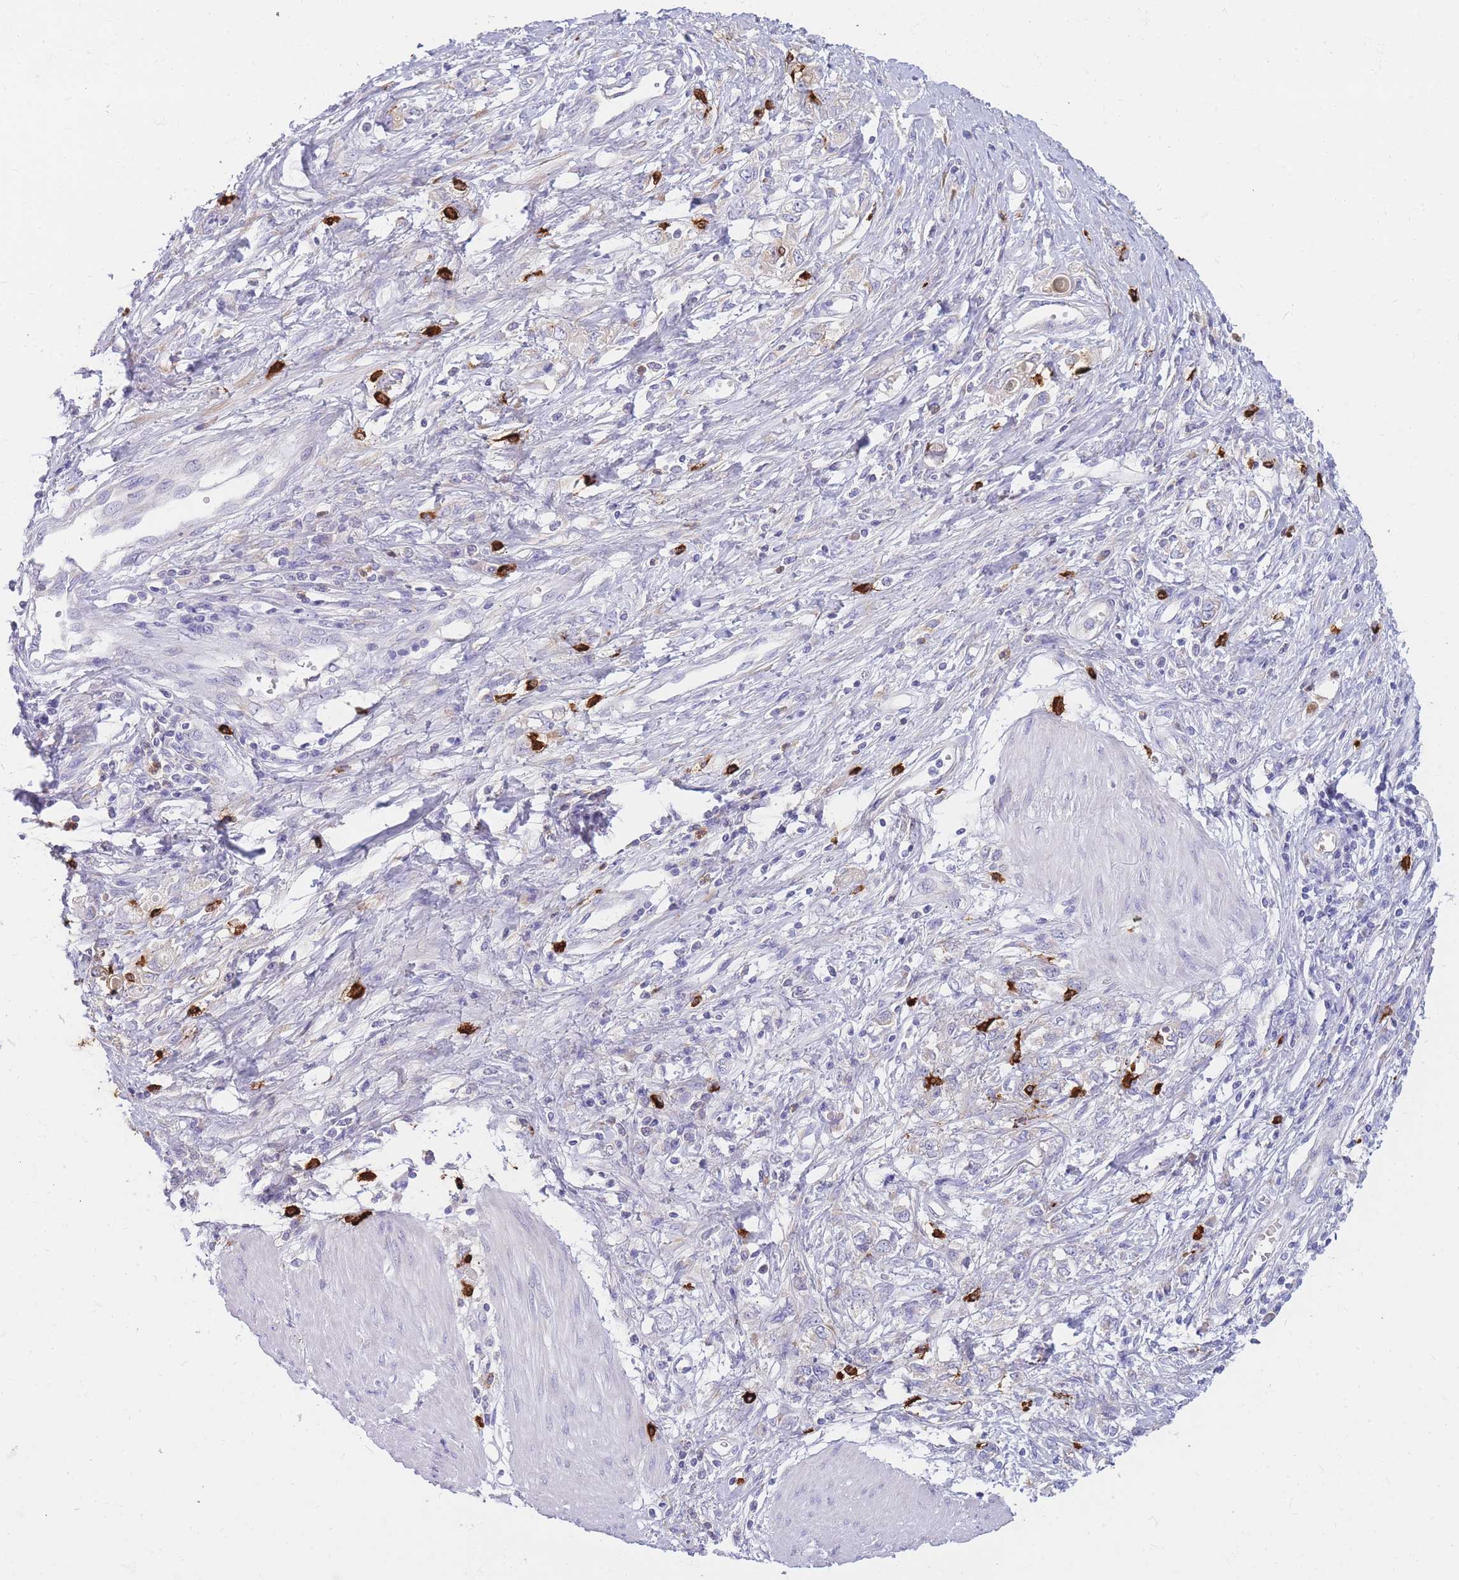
{"staining": {"intensity": "negative", "quantity": "none", "location": "none"}, "tissue": "stomach cancer", "cell_type": "Tumor cells", "image_type": "cancer", "snomed": [{"axis": "morphology", "description": "Adenocarcinoma, NOS"}, {"axis": "topography", "description": "Stomach"}], "caption": "Image shows no significant protein staining in tumor cells of stomach cancer (adenocarcinoma). (DAB (3,3'-diaminobenzidine) immunohistochemistry, high magnification).", "gene": "TPSD1", "patient": {"sex": "female", "age": 76}}